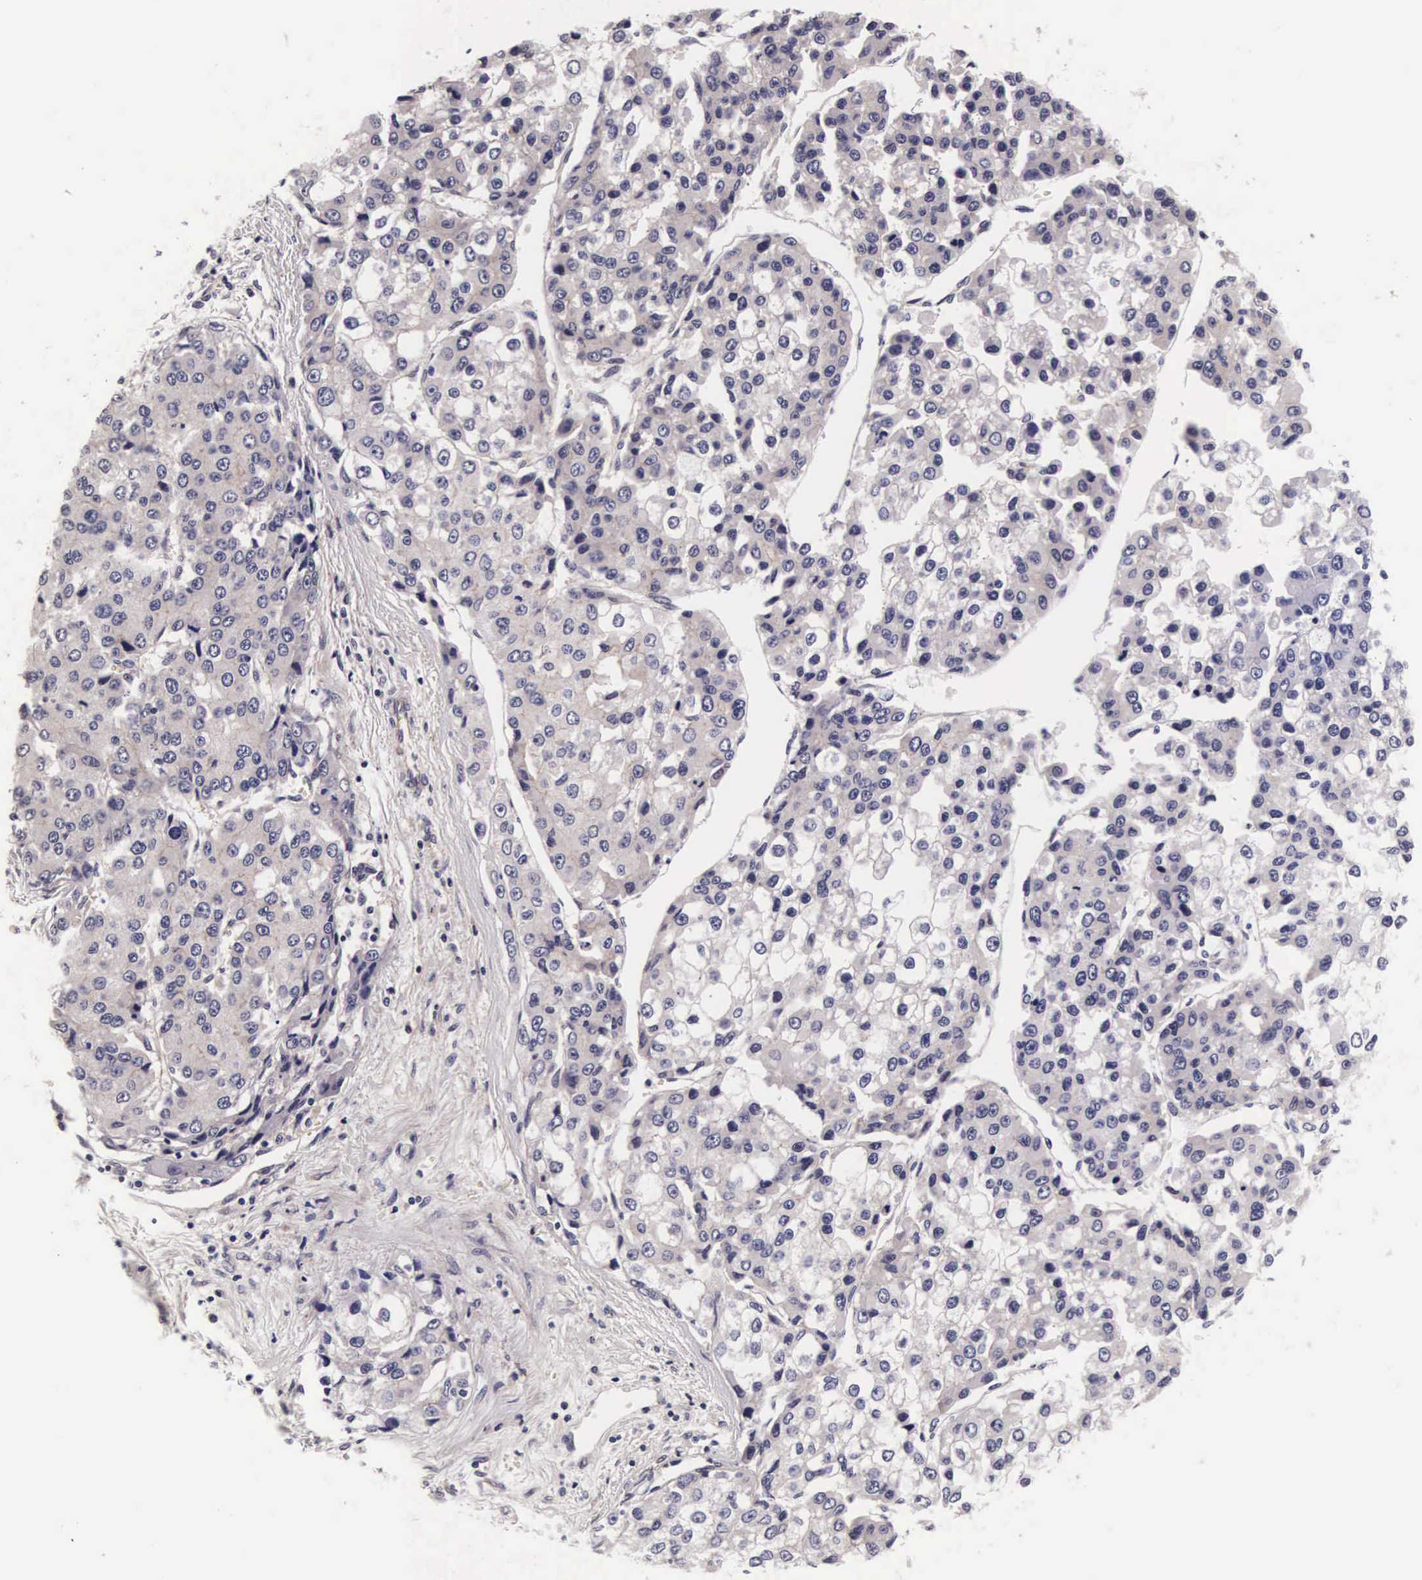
{"staining": {"intensity": "negative", "quantity": "none", "location": "none"}, "tissue": "liver cancer", "cell_type": "Tumor cells", "image_type": "cancer", "snomed": [{"axis": "morphology", "description": "Carcinoma, Hepatocellular, NOS"}, {"axis": "topography", "description": "Liver"}], "caption": "IHC photomicrograph of neoplastic tissue: hepatocellular carcinoma (liver) stained with DAB demonstrates no significant protein staining in tumor cells.", "gene": "PHETA2", "patient": {"sex": "female", "age": 66}}